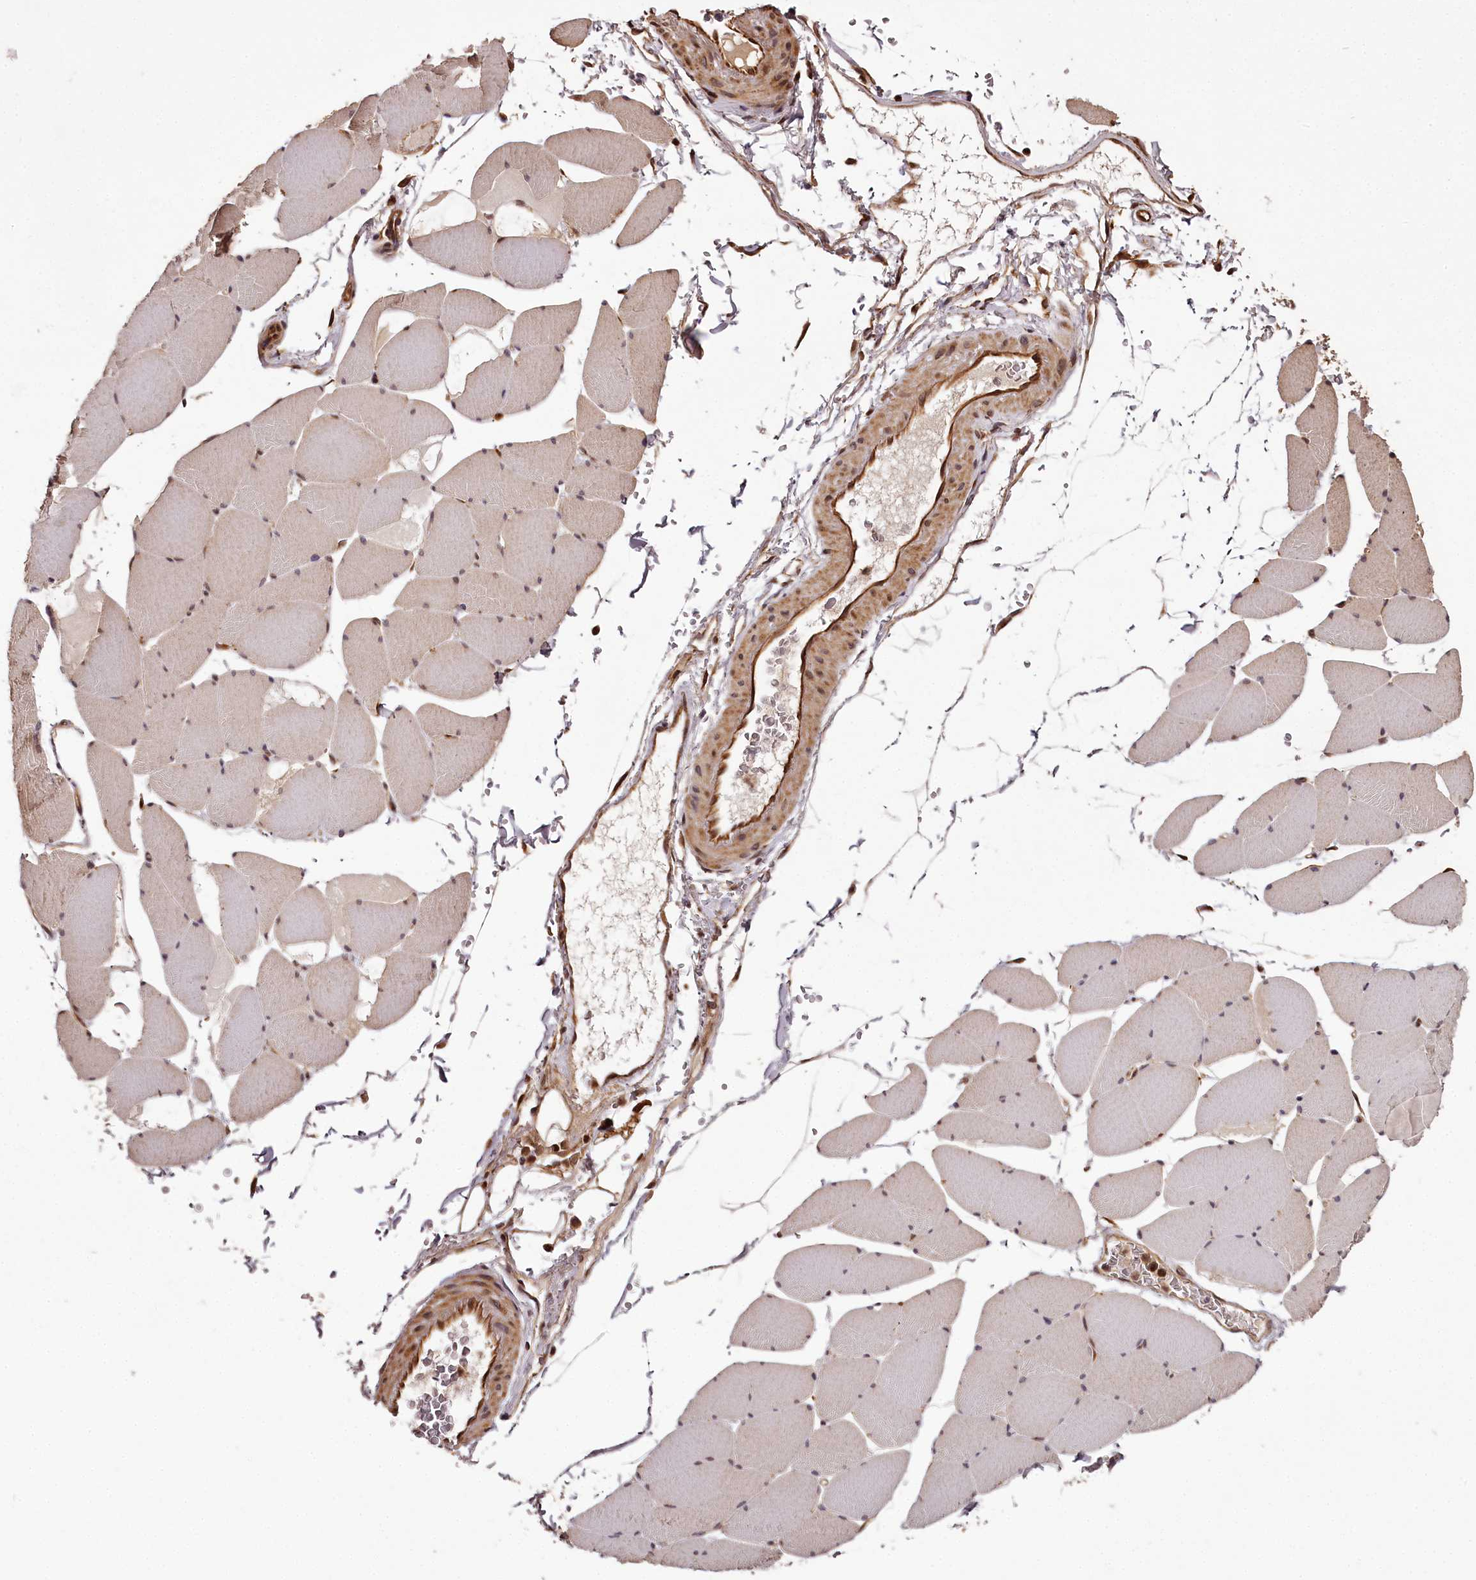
{"staining": {"intensity": "moderate", "quantity": "25%-75%", "location": "cytoplasmic/membranous,nuclear"}, "tissue": "skeletal muscle", "cell_type": "Myocytes", "image_type": "normal", "snomed": [{"axis": "morphology", "description": "Normal tissue, NOS"}, {"axis": "topography", "description": "Skeletal muscle"}, {"axis": "topography", "description": "Head-Neck"}], "caption": "Immunohistochemical staining of benign human skeletal muscle demonstrates moderate cytoplasmic/membranous,nuclear protein positivity in approximately 25%-75% of myocytes. Ihc stains the protein in brown and the nuclei are stained blue.", "gene": "MAML3", "patient": {"sex": "male", "age": 66}}